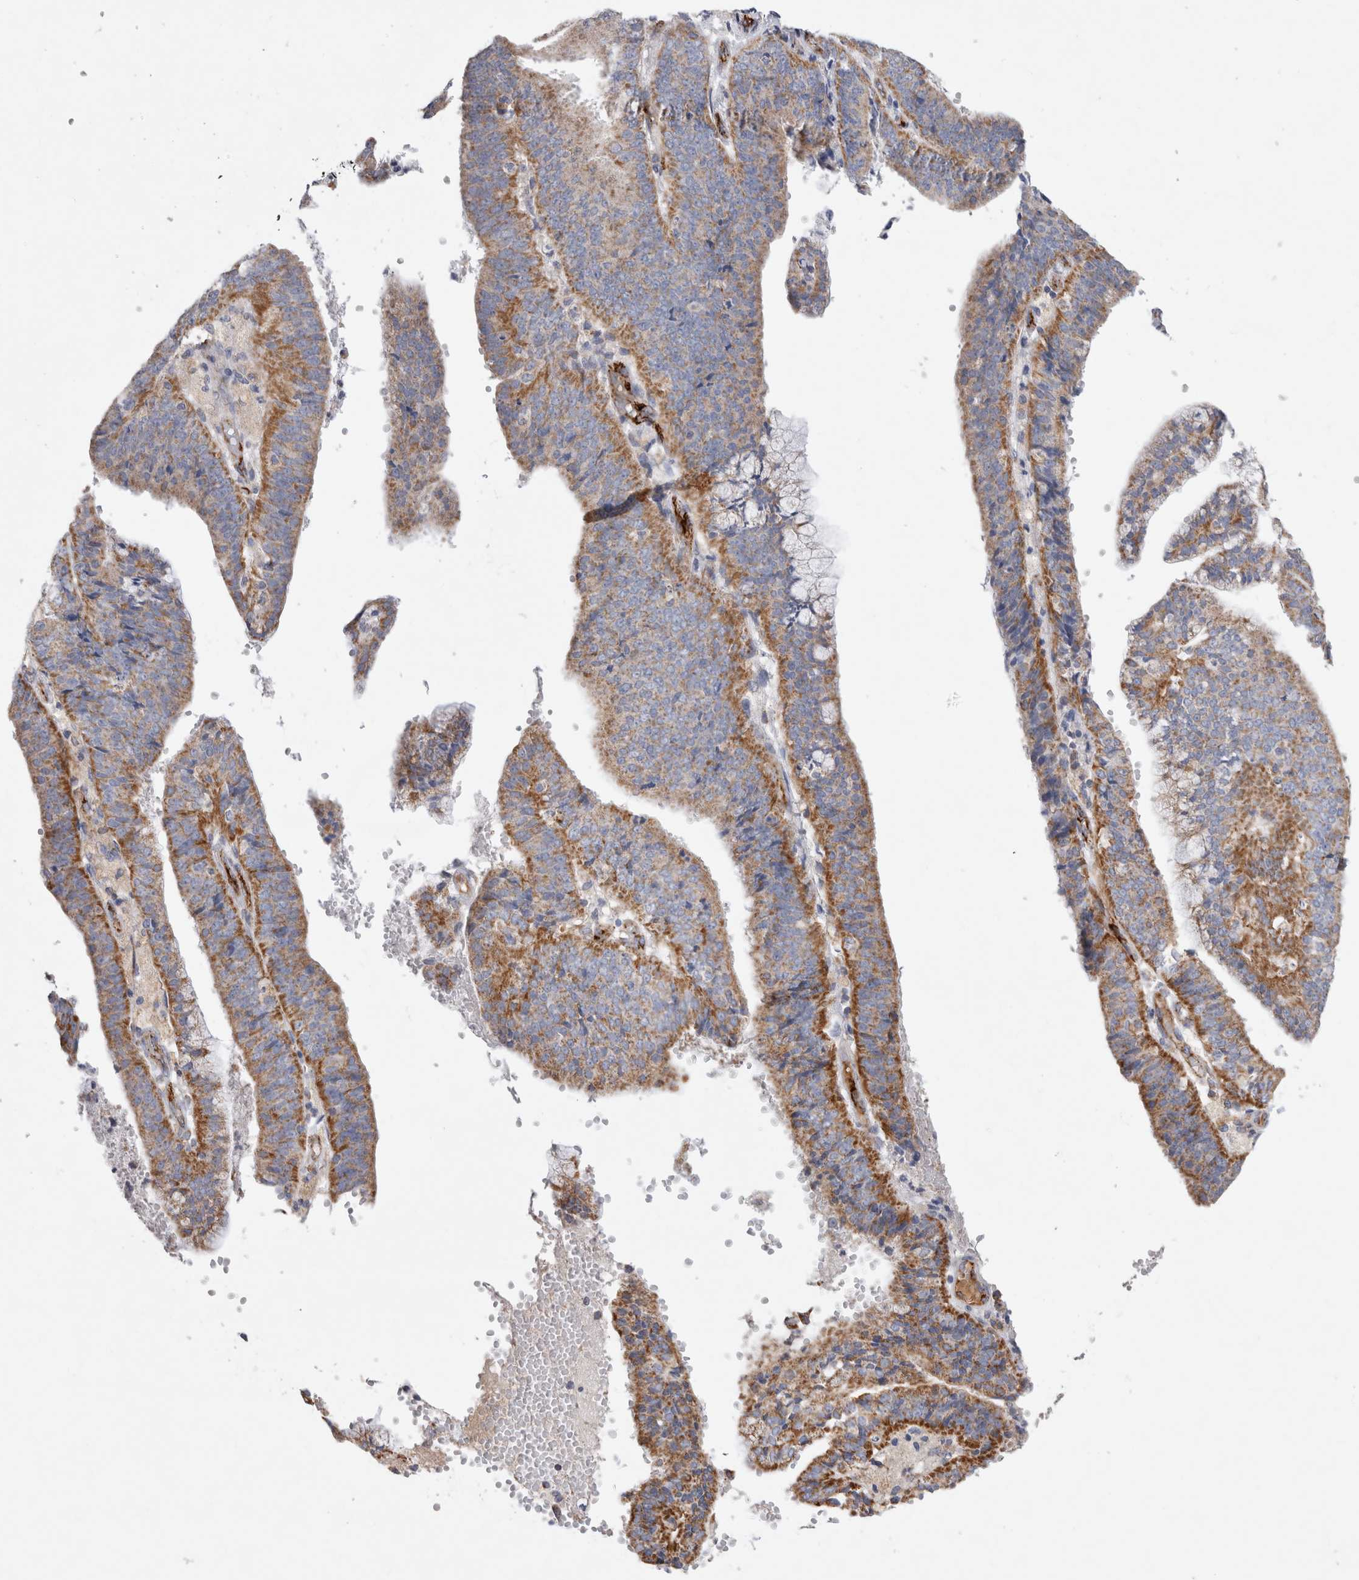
{"staining": {"intensity": "moderate", "quantity": "25%-75%", "location": "cytoplasmic/membranous"}, "tissue": "endometrial cancer", "cell_type": "Tumor cells", "image_type": "cancer", "snomed": [{"axis": "morphology", "description": "Adenocarcinoma, NOS"}, {"axis": "topography", "description": "Endometrium"}], "caption": "Immunohistochemistry (IHC) (DAB (3,3'-diaminobenzidine)) staining of endometrial cancer reveals moderate cytoplasmic/membranous protein staining in approximately 25%-75% of tumor cells.", "gene": "IARS2", "patient": {"sex": "female", "age": 63}}